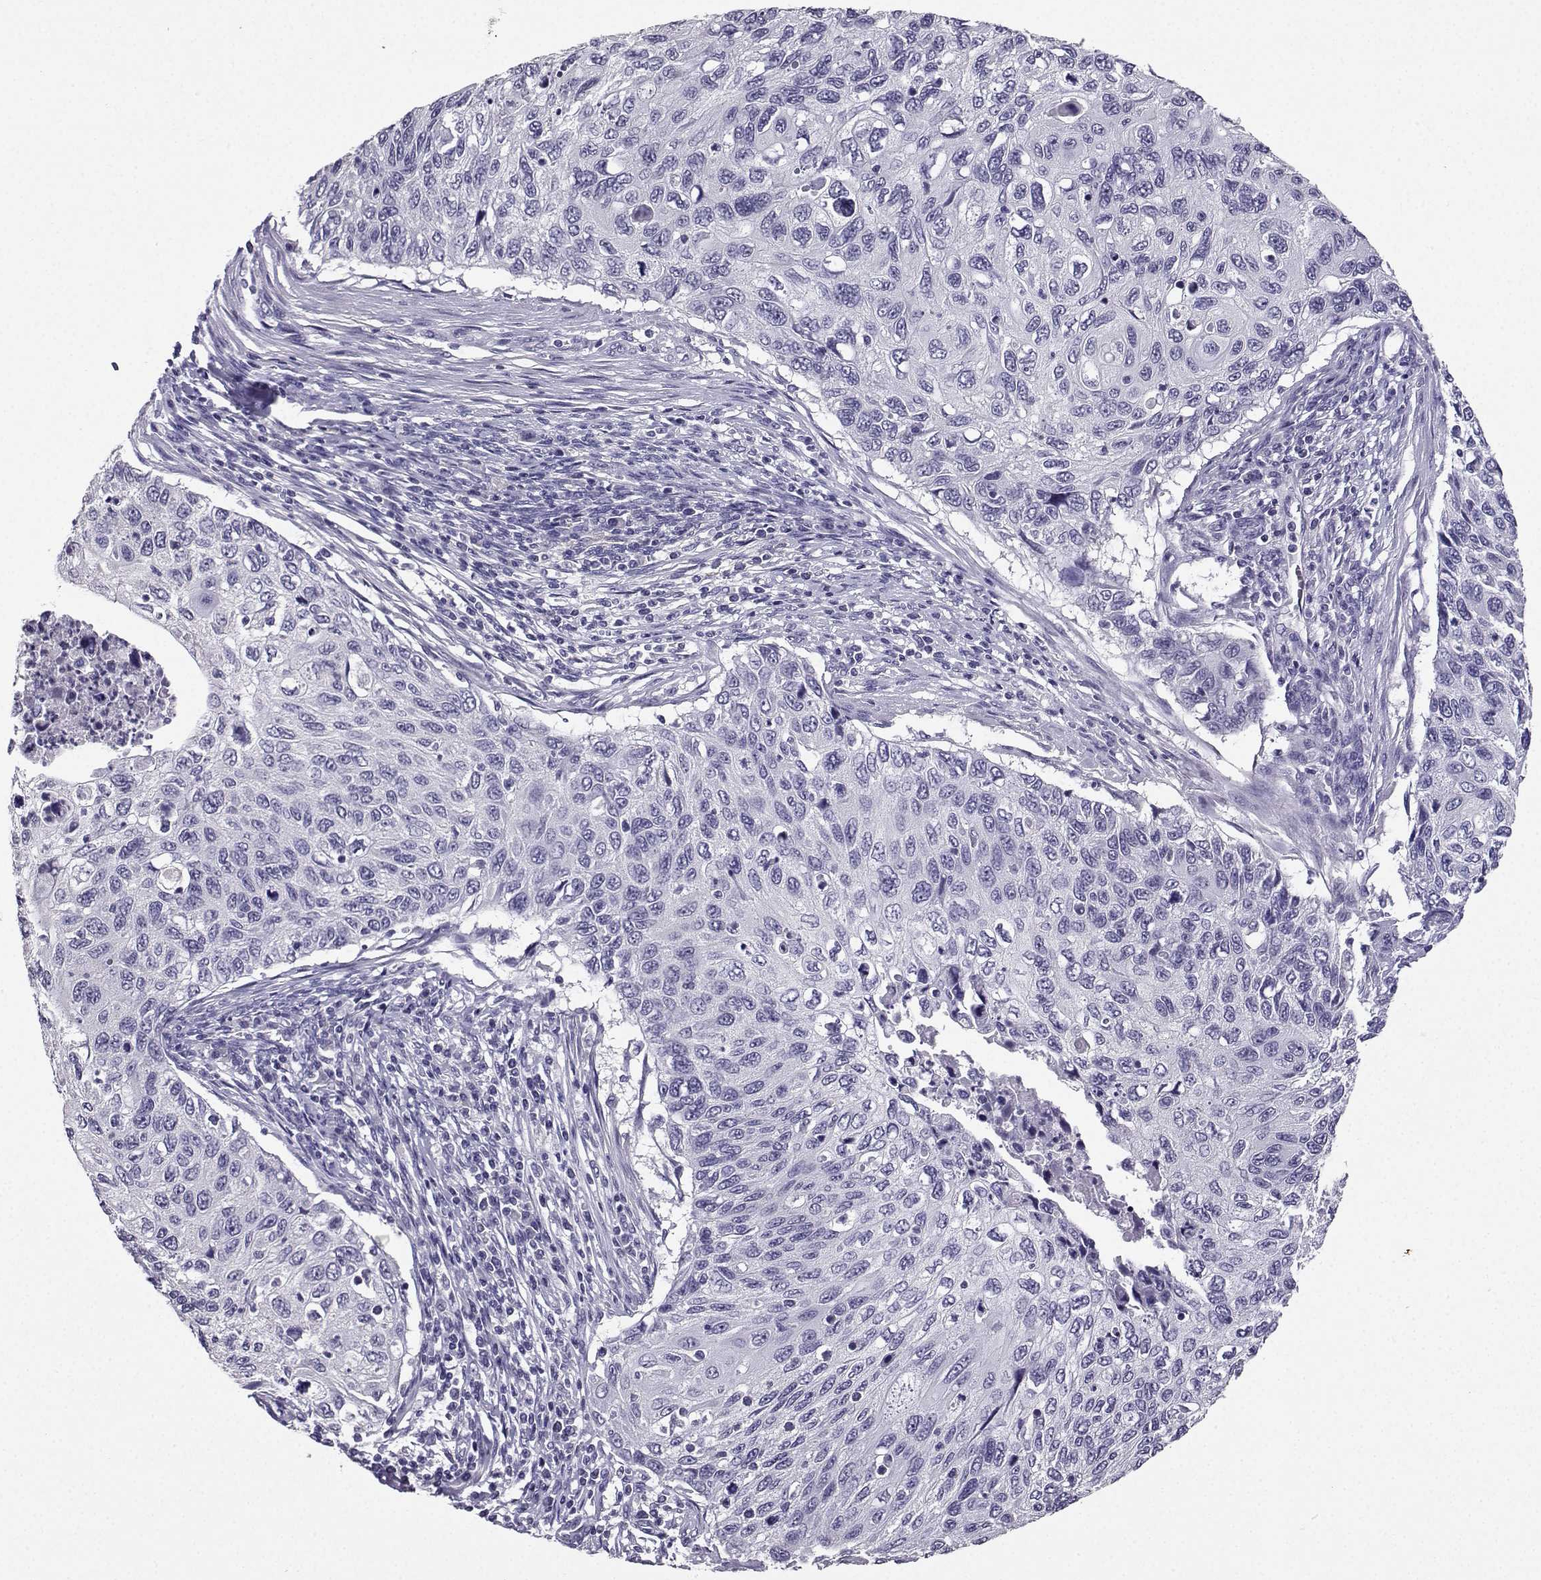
{"staining": {"intensity": "negative", "quantity": "none", "location": "none"}, "tissue": "cervical cancer", "cell_type": "Tumor cells", "image_type": "cancer", "snomed": [{"axis": "morphology", "description": "Squamous cell carcinoma, NOS"}, {"axis": "topography", "description": "Cervix"}], "caption": "This is a image of immunohistochemistry (IHC) staining of cervical cancer (squamous cell carcinoma), which shows no positivity in tumor cells.", "gene": "SPAG11B", "patient": {"sex": "female", "age": 70}}